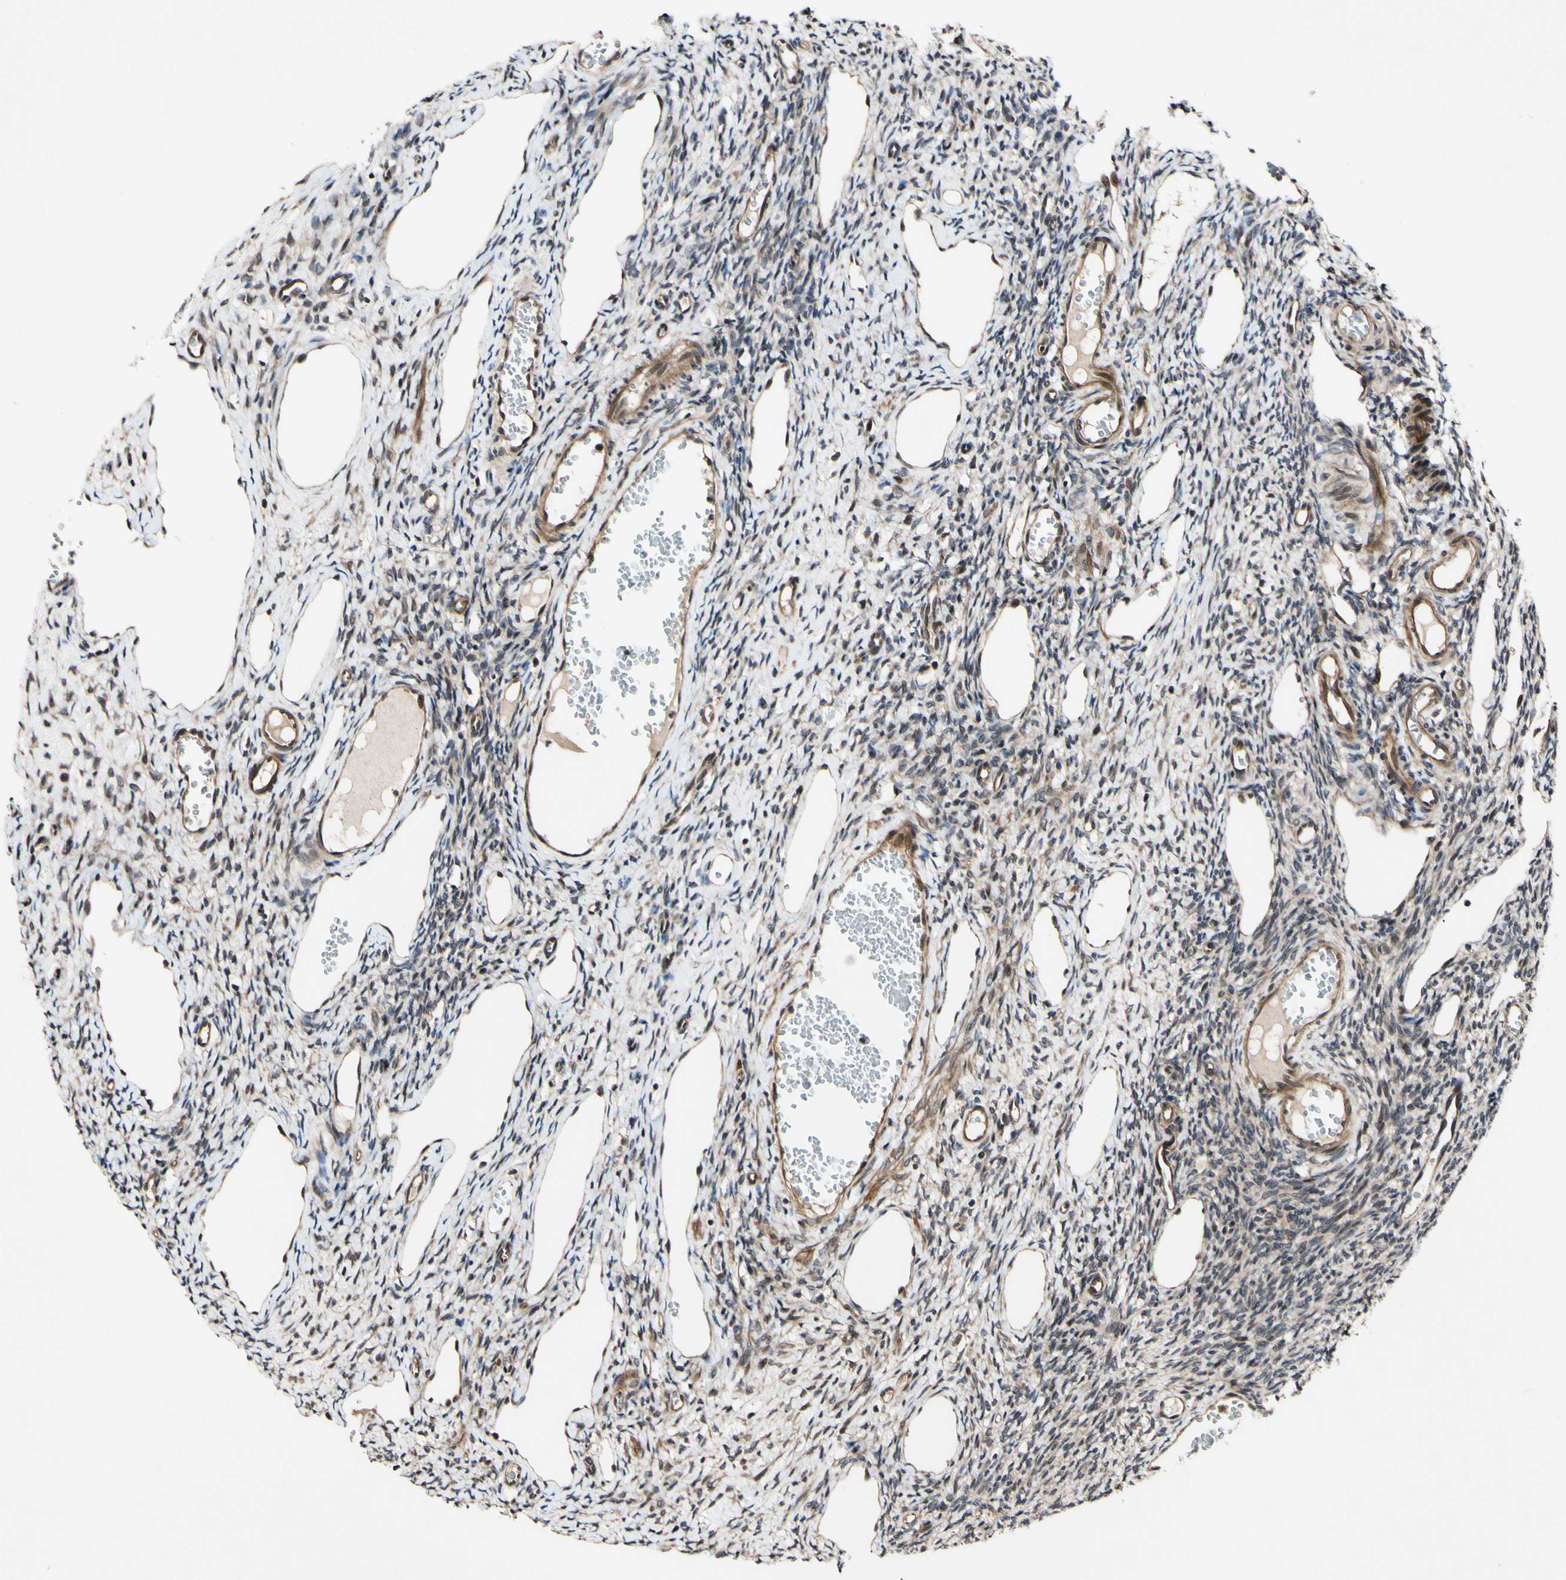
{"staining": {"intensity": "weak", "quantity": ">75%", "location": "cytoplasmic/membranous"}, "tissue": "ovary", "cell_type": "Ovarian stroma cells", "image_type": "normal", "snomed": [{"axis": "morphology", "description": "Normal tissue, NOS"}, {"axis": "topography", "description": "Ovary"}], "caption": "Immunohistochemical staining of normal ovary demonstrates >75% levels of weak cytoplasmic/membranous protein expression in approximately >75% of ovarian stroma cells.", "gene": "CSNK1E", "patient": {"sex": "female", "age": 33}}